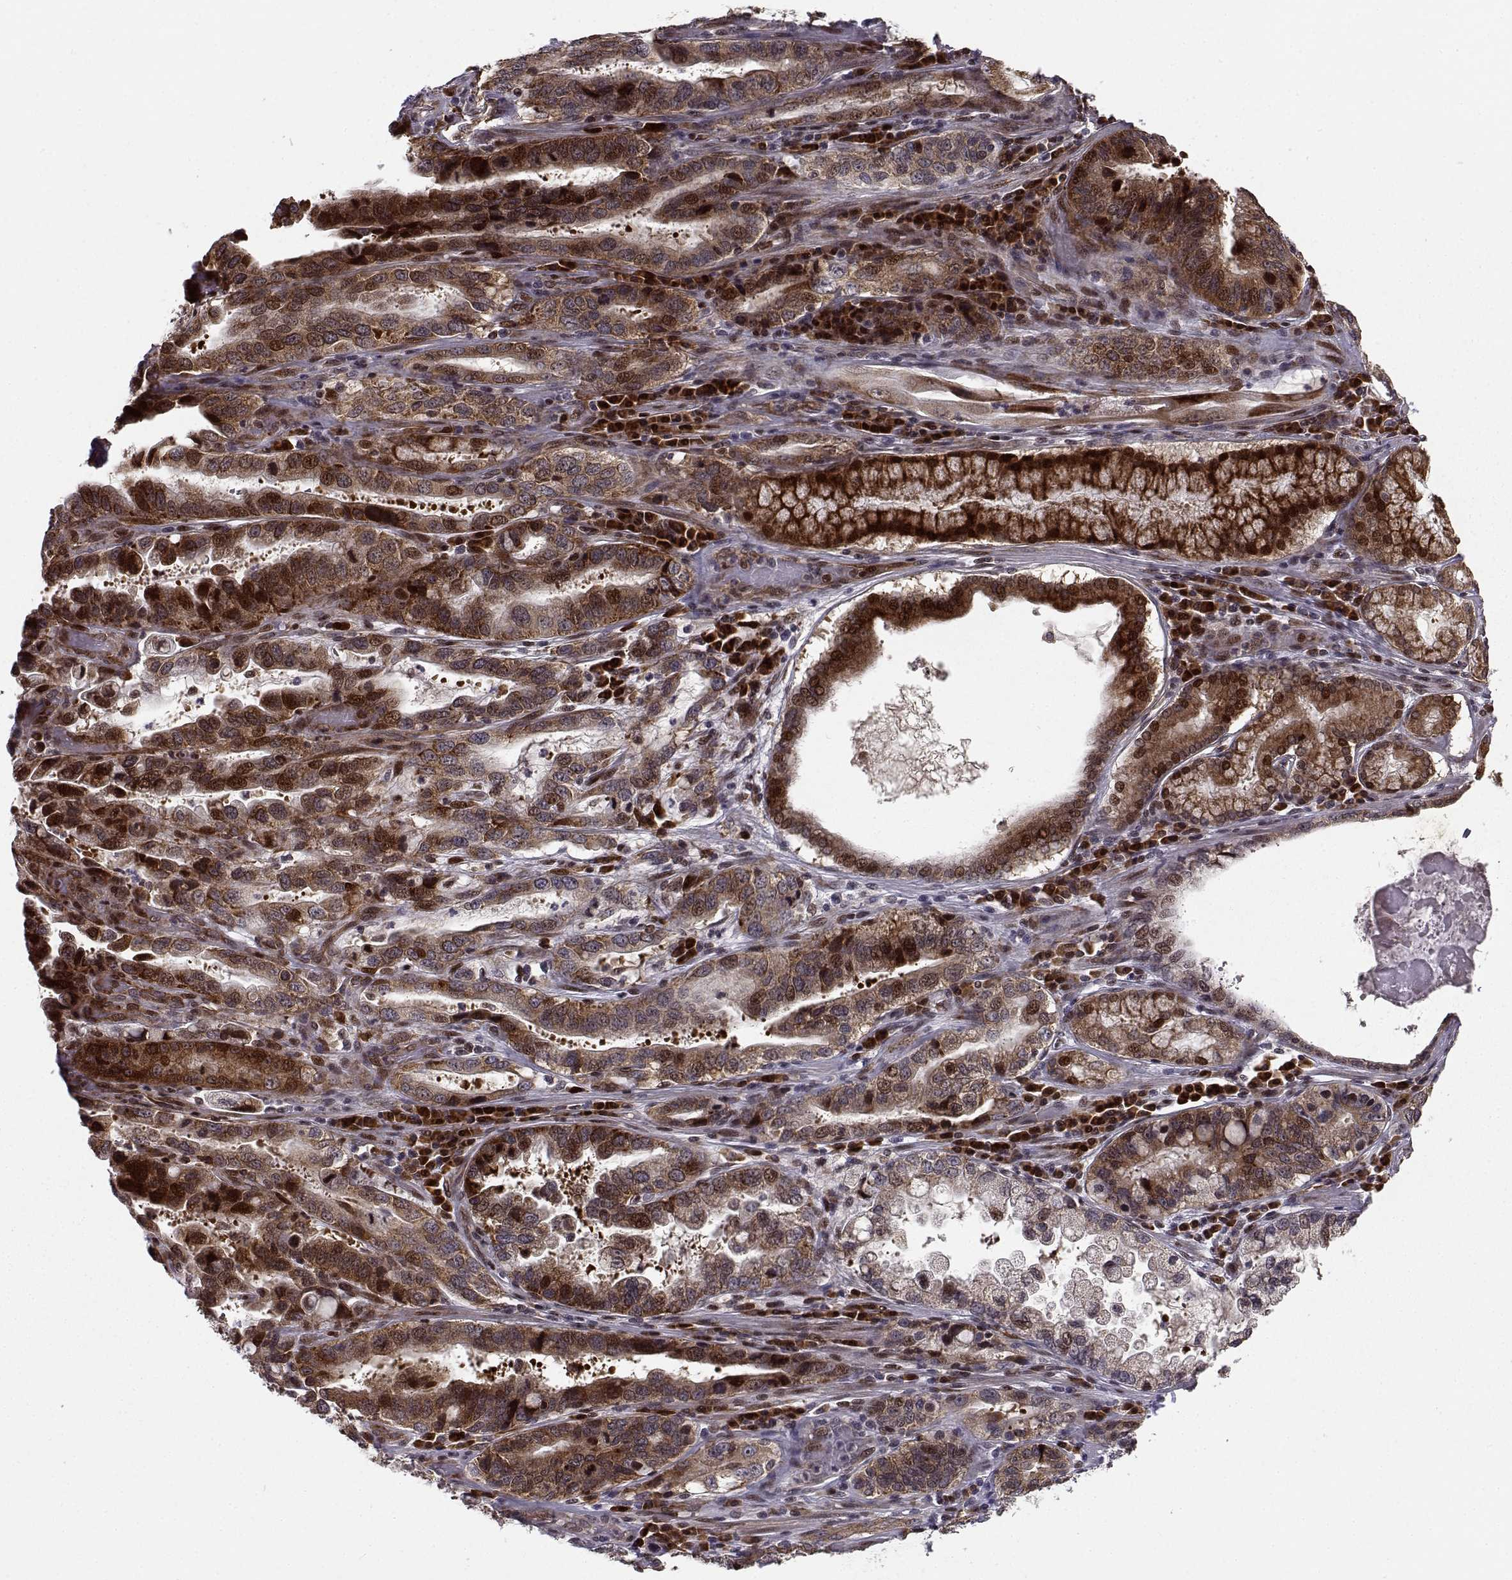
{"staining": {"intensity": "strong", "quantity": ">75%", "location": "cytoplasmic/membranous"}, "tissue": "stomach cancer", "cell_type": "Tumor cells", "image_type": "cancer", "snomed": [{"axis": "morphology", "description": "Adenocarcinoma, NOS"}, {"axis": "topography", "description": "Stomach, lower"}], "caption": "Immunohistochemical staining of adenocarcinoma (stomach) displays high levels of strong cytoplasmic/membranous positivity in about >75% of tumor cells.", "gene": "RPL31", "patient": {"sex": "female", "age": 76}}